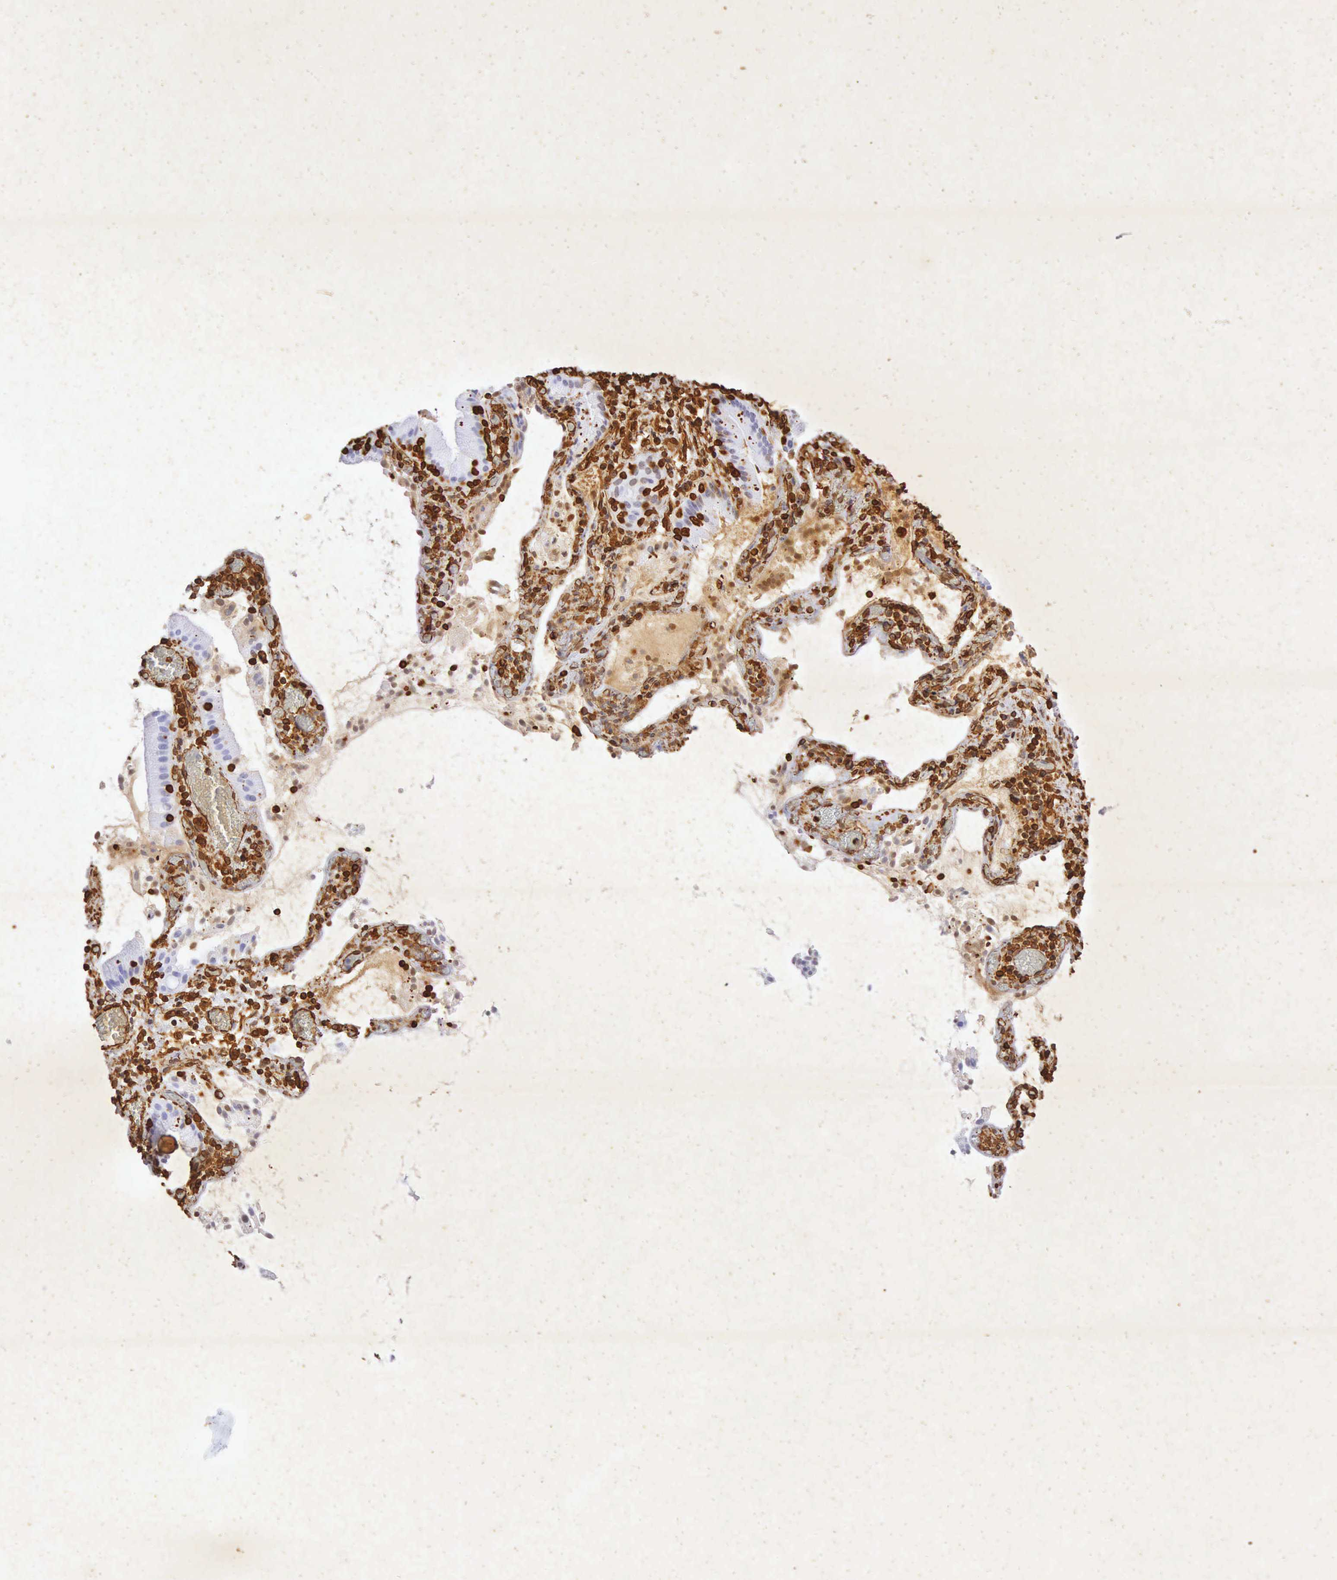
{"staining": {"intensity": "weak", "quantity": "<25%", "location": "nuclear"}, "tissue": "gallbladder", "cell_type": "Glandular cells", "image_type": "normal", "snomed": [{"axis": "morphology", "description": "Normal tissue, NOS"}, {"axis": "topography", "description": "Gallbladder"}], "caption": "This is a photomicrograph of immunohistochemistry (IHC) staining of normal gallbladder, which shows no staining in glandular cells.", "gene": "VIM", "patient": {"sex": "male", "age": 73}}